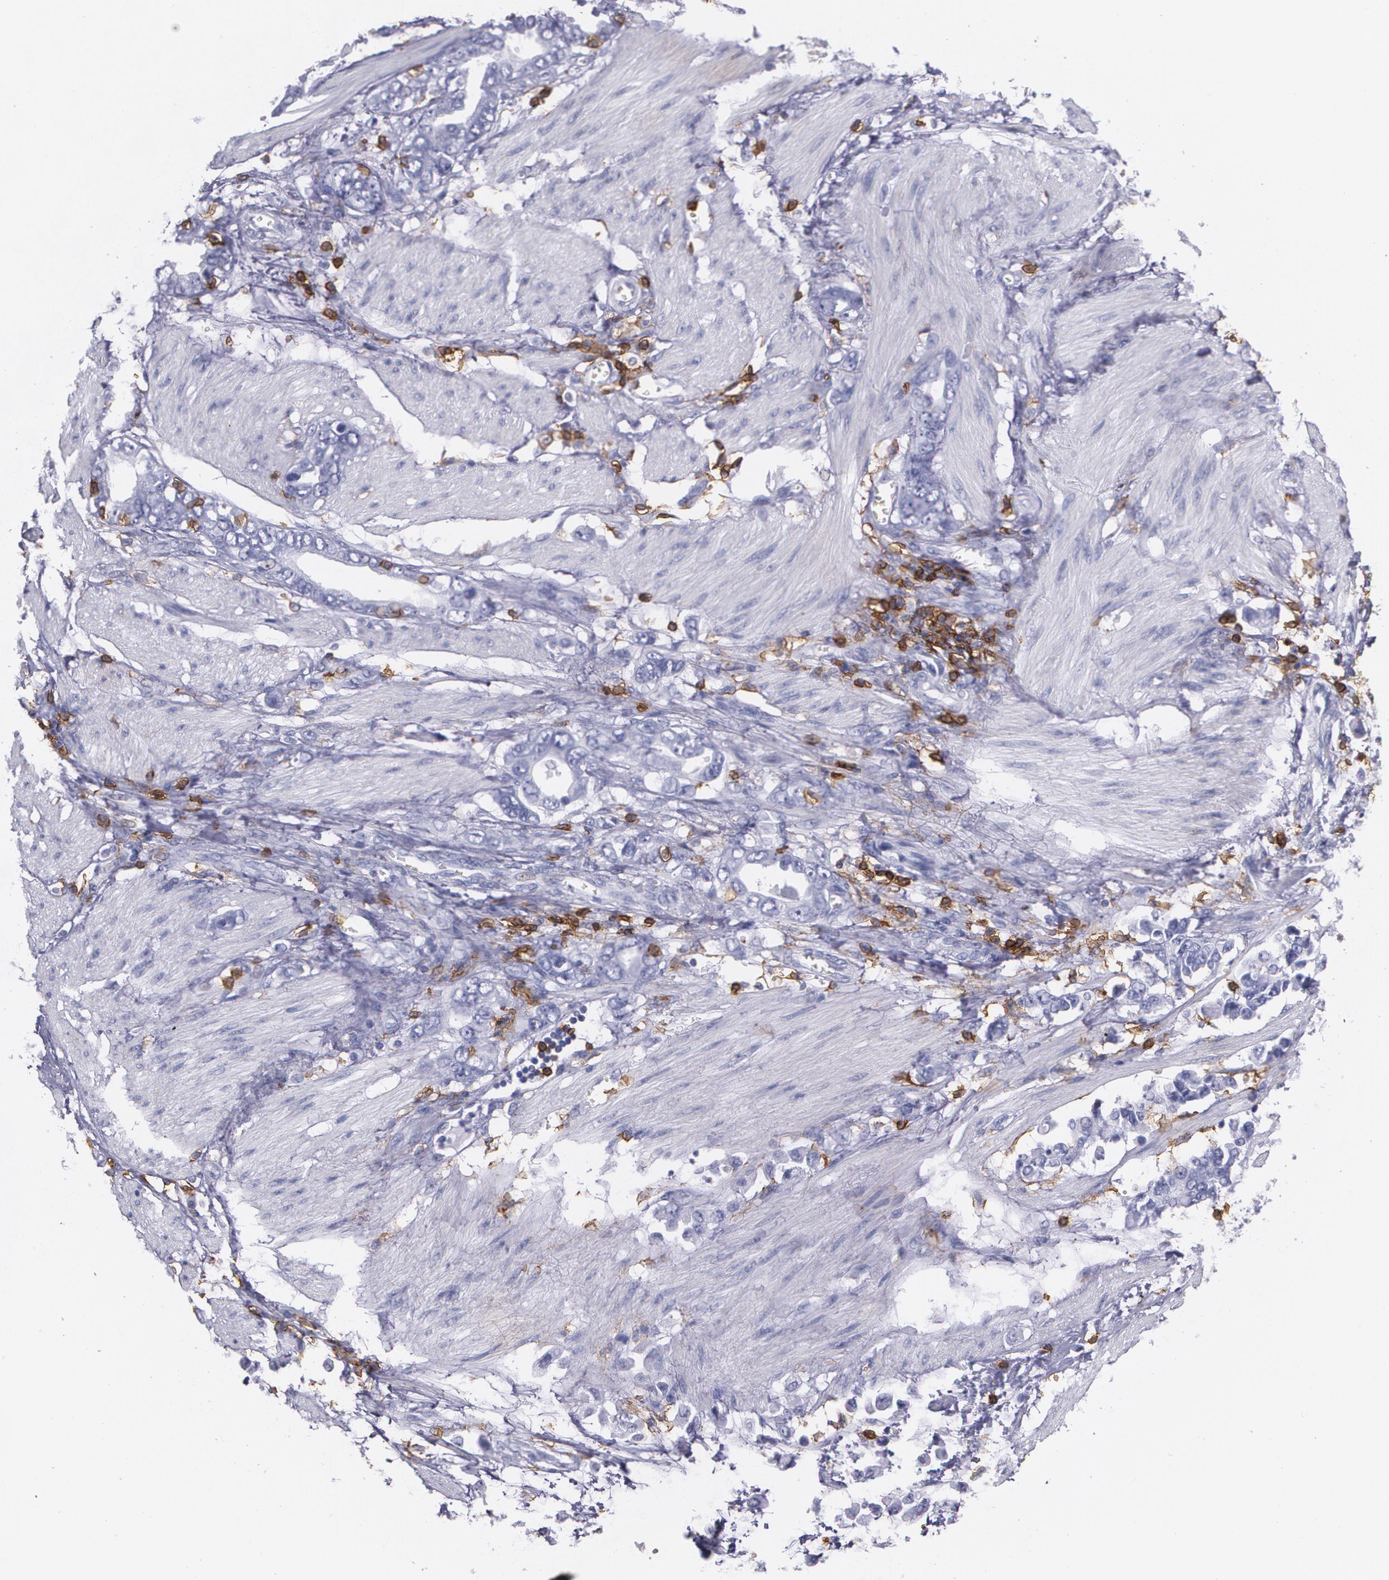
{"staining": {"intensity": "negative", "quantity": "none", "location": "none"}, "tissue": "stomach cancer", "cell_type": "Tumor cells", "image_type": "cancer", "snomed": [{"axis": "morphology", "description": "Adenocarcinoma, NOS"}, {"axis": "topography", "description": "Stomach"}], "caption": "High power microscopy photomicrograph of an IHC image of adenocarcinoma (stomach), revealing no significant expression in tumor cells.", "gene": "PTPRC", "patient": {"sex": "male", "age": 78}}